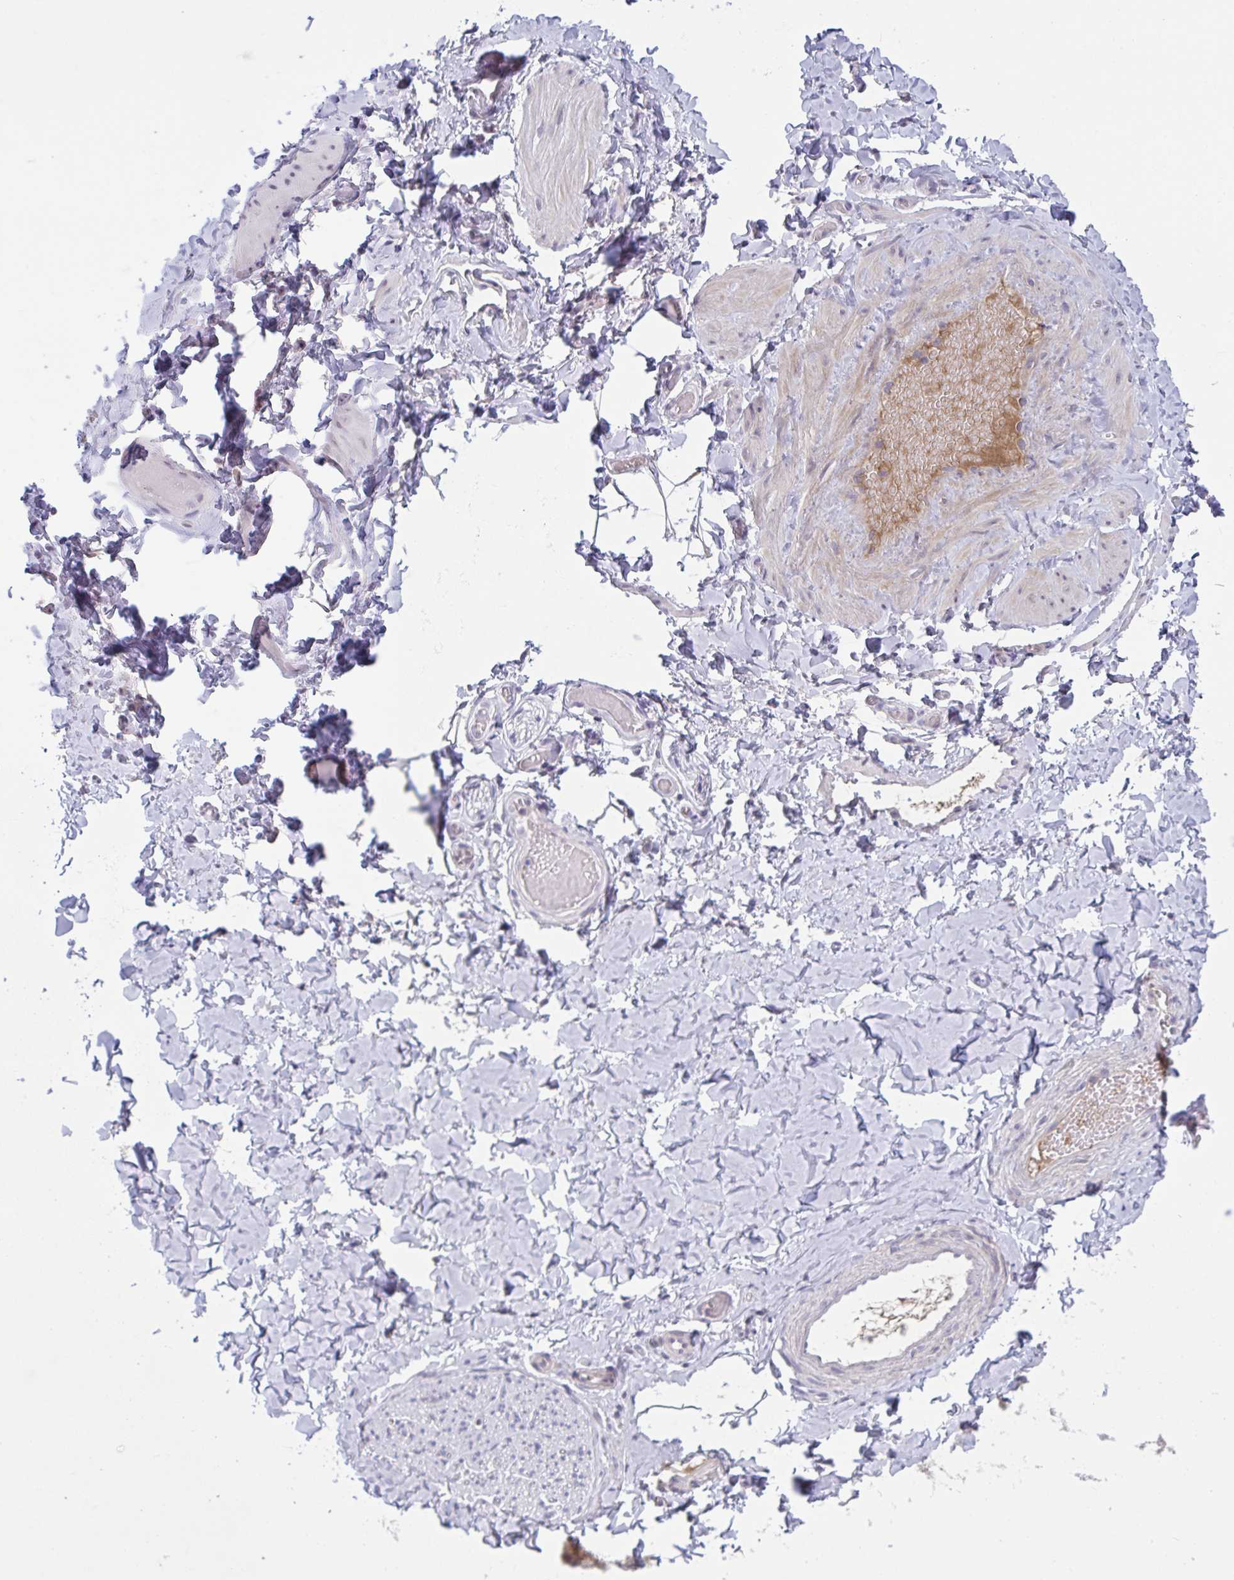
{"staining": {"intensity": "negative", "quantity": "none", "location": "none"}, "tissue": "adipose tissue", "cell_type": "Adipocytes", "image_type": "normal", "snomed": [{"axis": "morphology", "description": "Normal tissue, NOS"}, {"axis": "topography", "description": "Soft tissue"}, {"axis": "topography", "description": "Adipose tissue"}, {"axis": "topography", "description": "Vascular tissue"}, {"axis": "topography", "description": "Peripheral nerve tissue"}], "caption": "Photomicrograph shows no protein expression in adipocytes of unremarkable adipose tissue. The staining was performed using DAB to visualize the protein expression in brown, while the nuclei were stained in blue with hematoxylin (Magnification: 20x).", "gene": "TTC7B", "patient": {"sex": "male", "age": 29}}